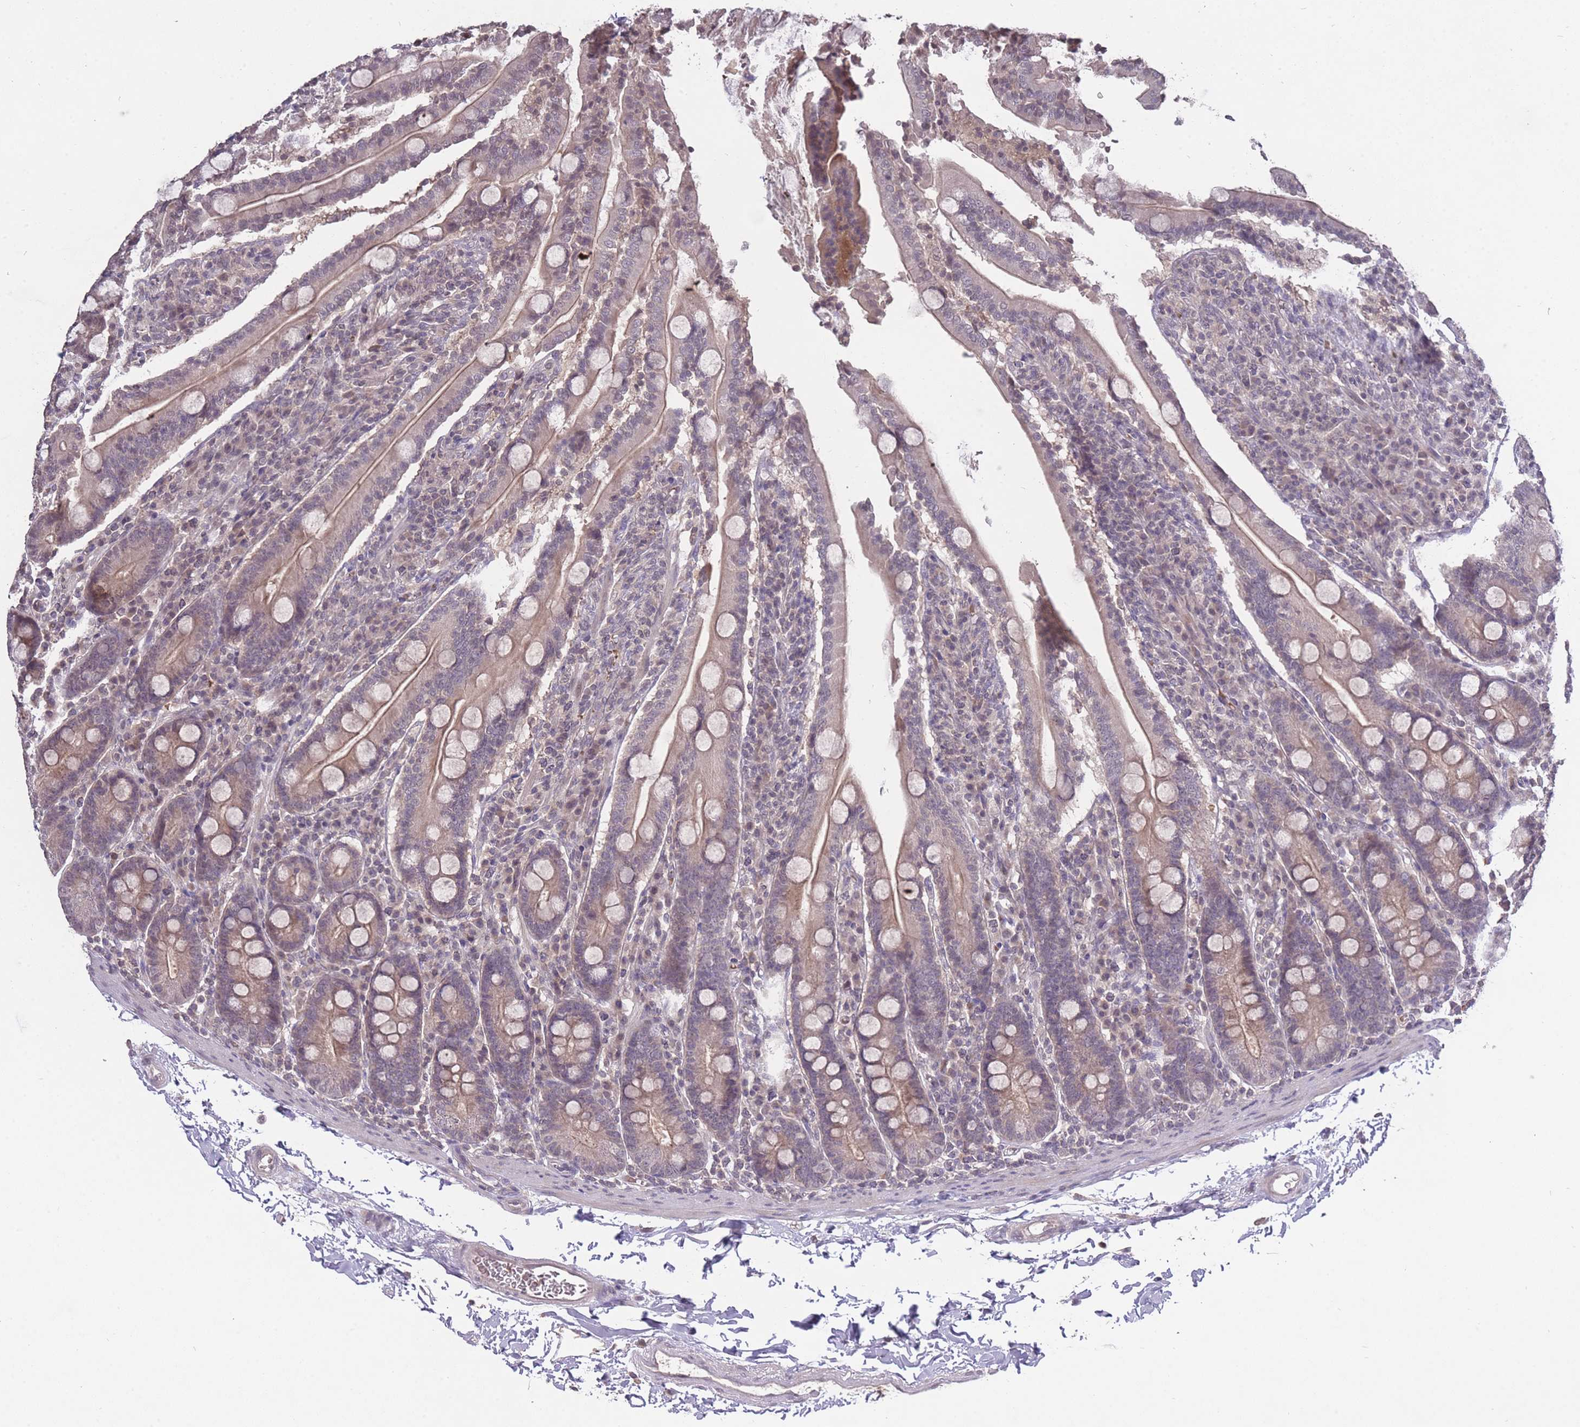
{"staining": {"intensity": "weak", "quantity": "25%-75%", "location": "cytoplasmic/membranous"}, "tissue": "duodenum", "cell_type": "Glandular cells", "image_type": "normal", "snomed": [{"axis": "morphology", "description": "Normal tissue, NOS"}, {"axis": "topography", "description": "Duodenum"}], "caption": "DAB (3,3'-diaminobenzidine) immunohistochemical staining of benign duodenum reveals weak cytoplasmic/membranous protein expression in about 25%-75% of glandular cells.", "gene": "ADCYAP1R1", "patient": {"sex": "male", "age": 35}}